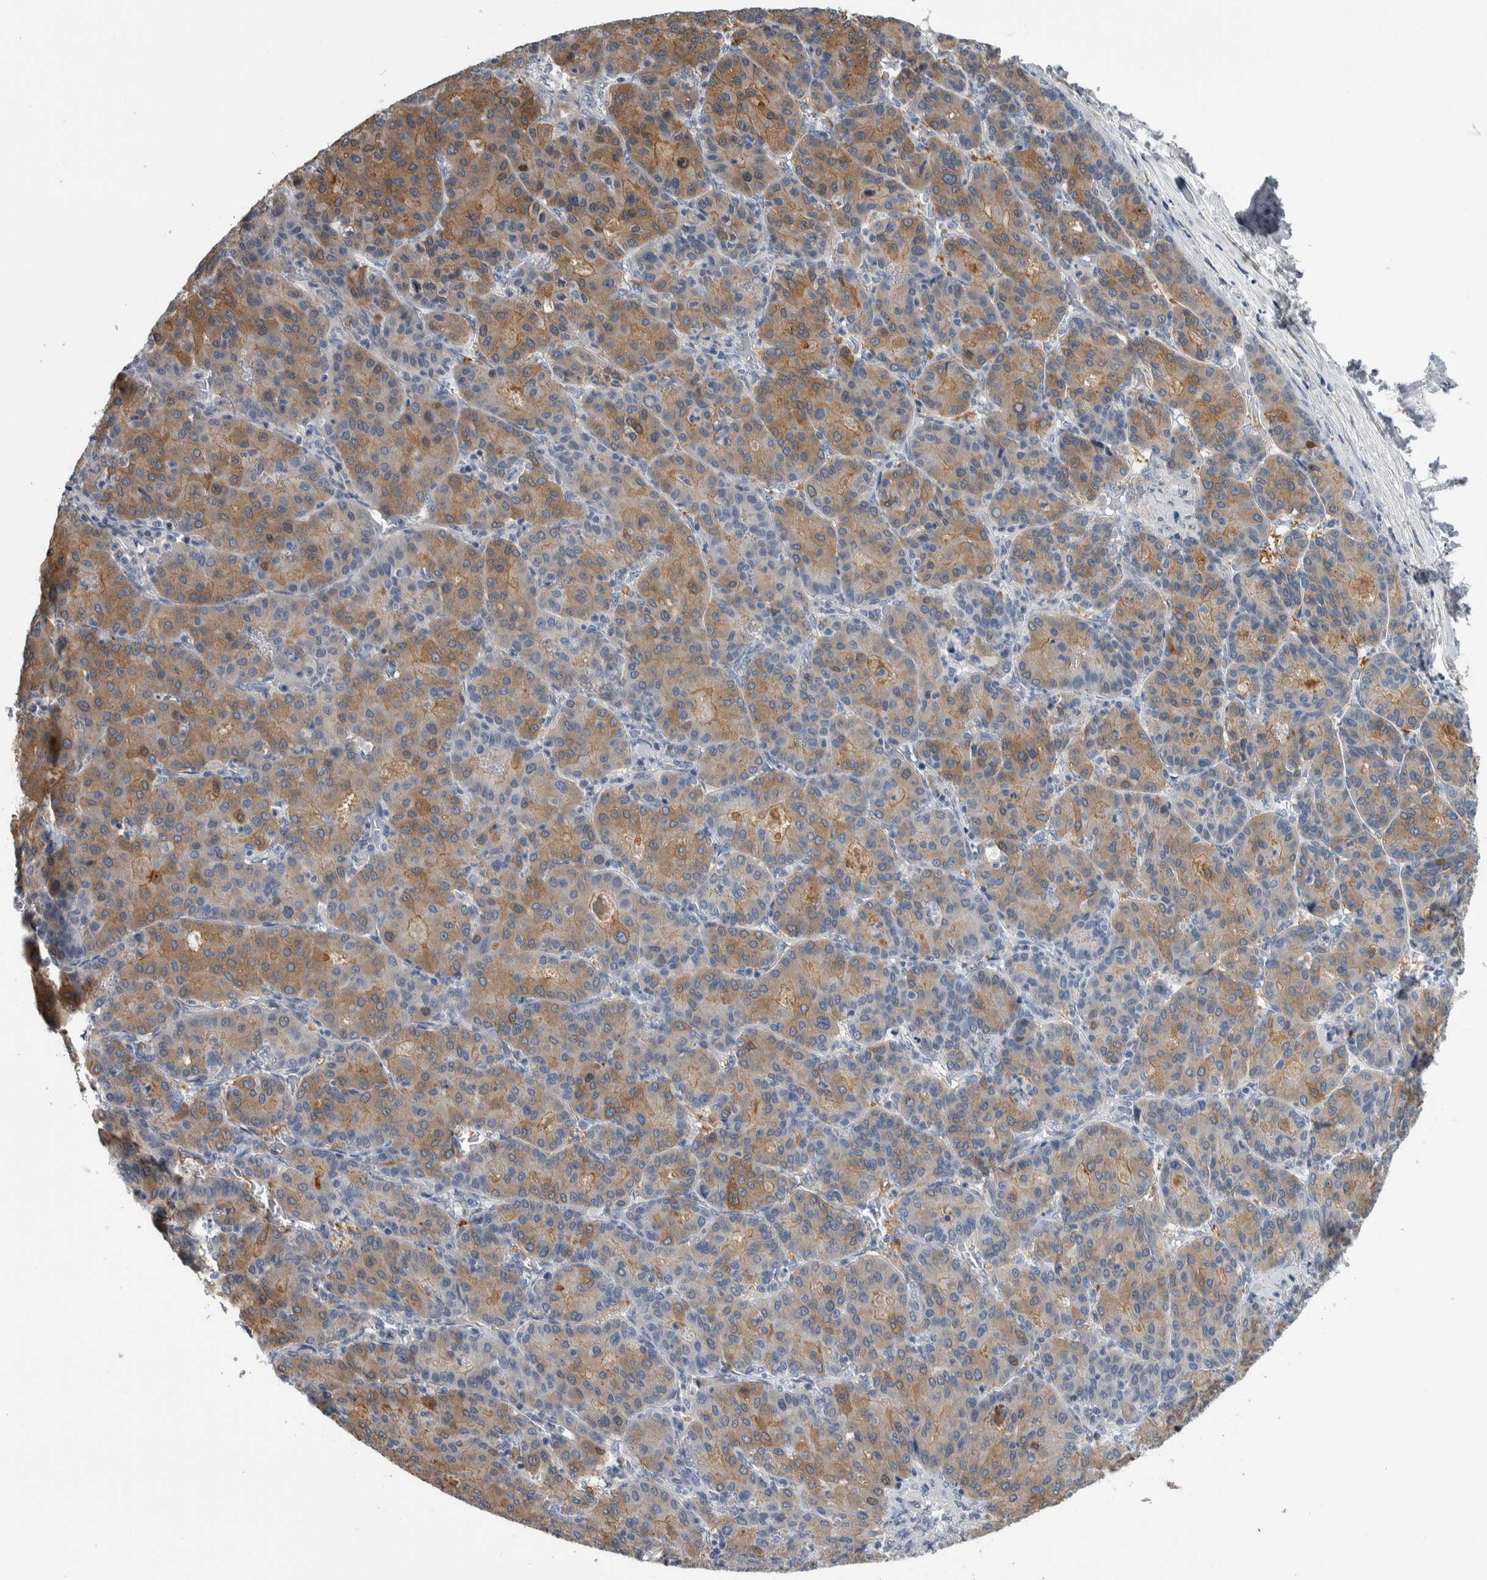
{"staining": {"intensity": "moderate", "quantity": ">75%", "location": "cytoplasmic/membranous"}, "tissue": "liver cancer", "cell_type": "Tumor cells", "image_type": "cancer", "snomed": [{"axis": "morphology", "description": "Carcinoma, Hepatocellular, NOS"}, {"axis": "topography", "description": "Liver"}], "caption": "Hepatocellular carcinoma (liver) stained with a brown dye shows moderate cytoplasmic/membranous positive expression in about >75% of tumor cells.", "gene": "COL14A1", "patient": {"sex": "male", "age": 65}}